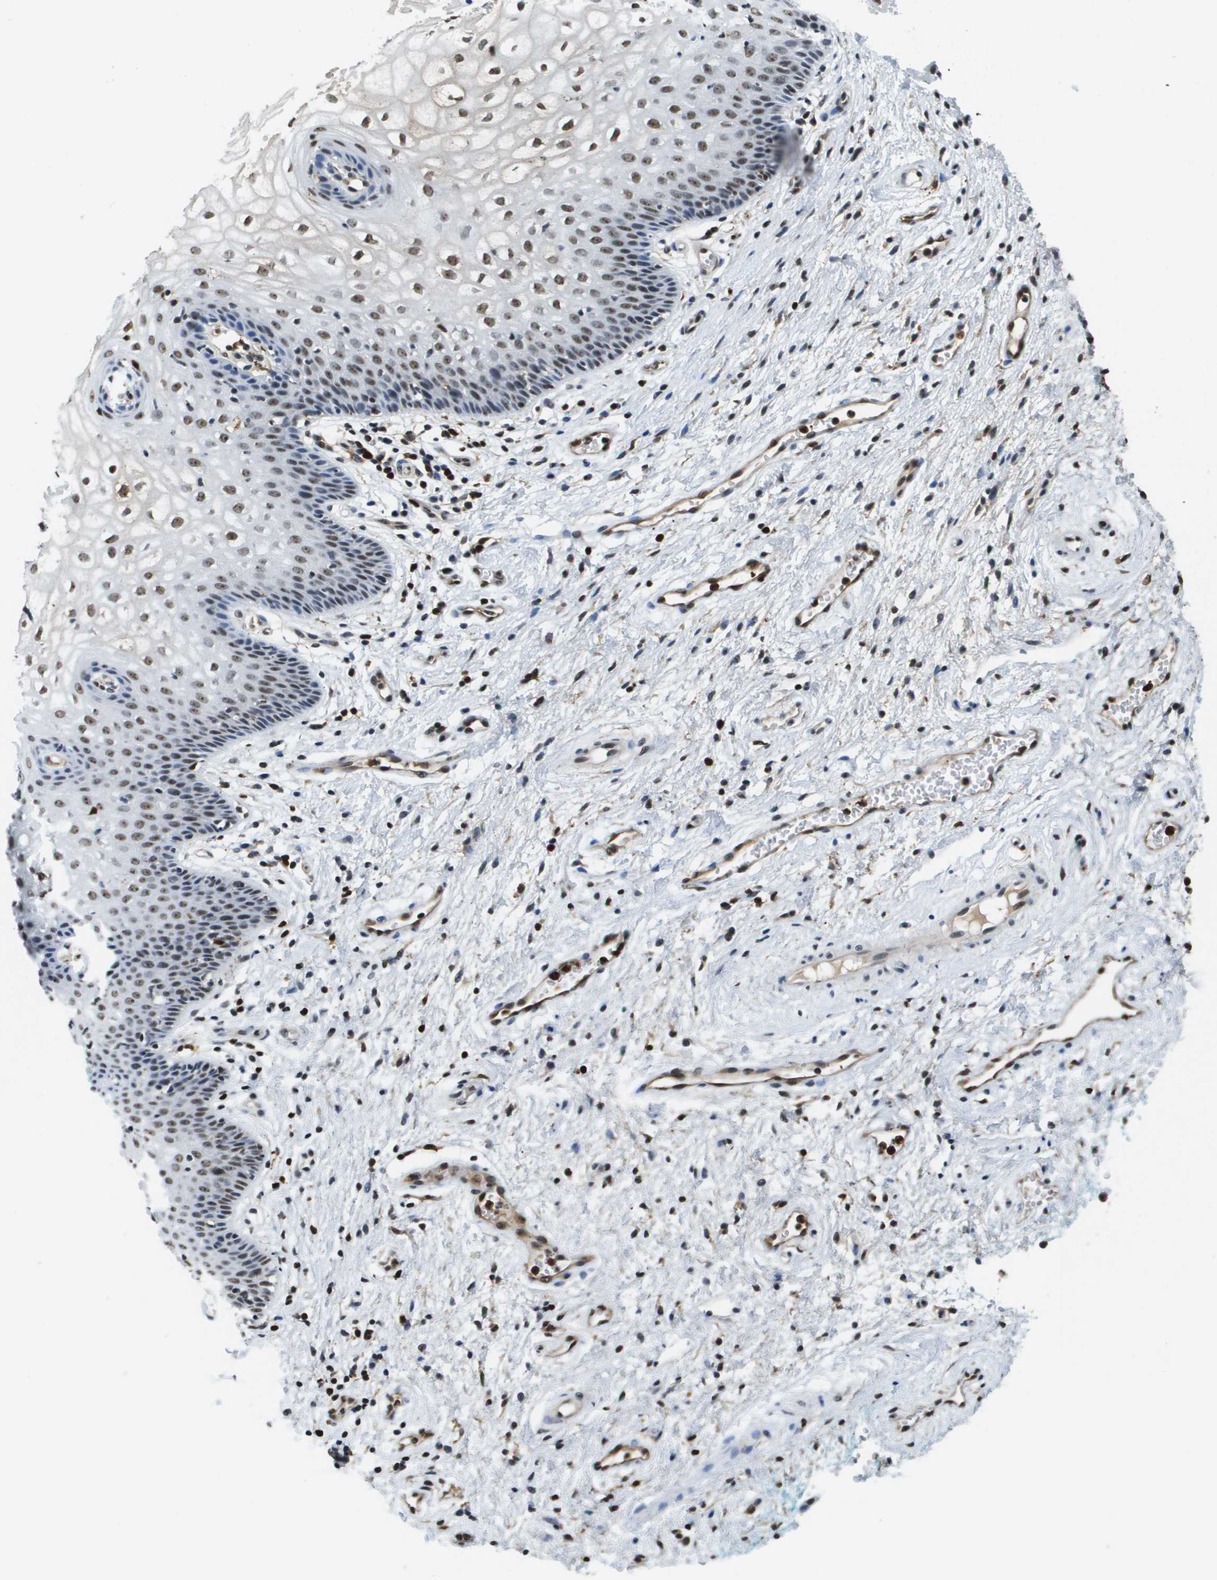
{"staining": {"intensity": "moderate", "quantity": ">75%", "location": "nuclear"}, "tissue": "vagina", "cell_type": "Squamous epithelial cells", "image_type": "normal", "snomed": [{"axis": "morphology", "description": "Normal tissue, NOS"}, {"axis": "topography", "description": "Vagina"}], "caption": "Immunohistochemistry (IHC) histopathology image of normal vagina: vagina stained using immunohistochemistry (IHC) shows medium levels of moderate protein expression localized specifically in the nuclear of squamous epithelial cells, appearing as a nuclear brown color.", "gene": "EP400", "patient": {"sex": "female", "age": 34}}